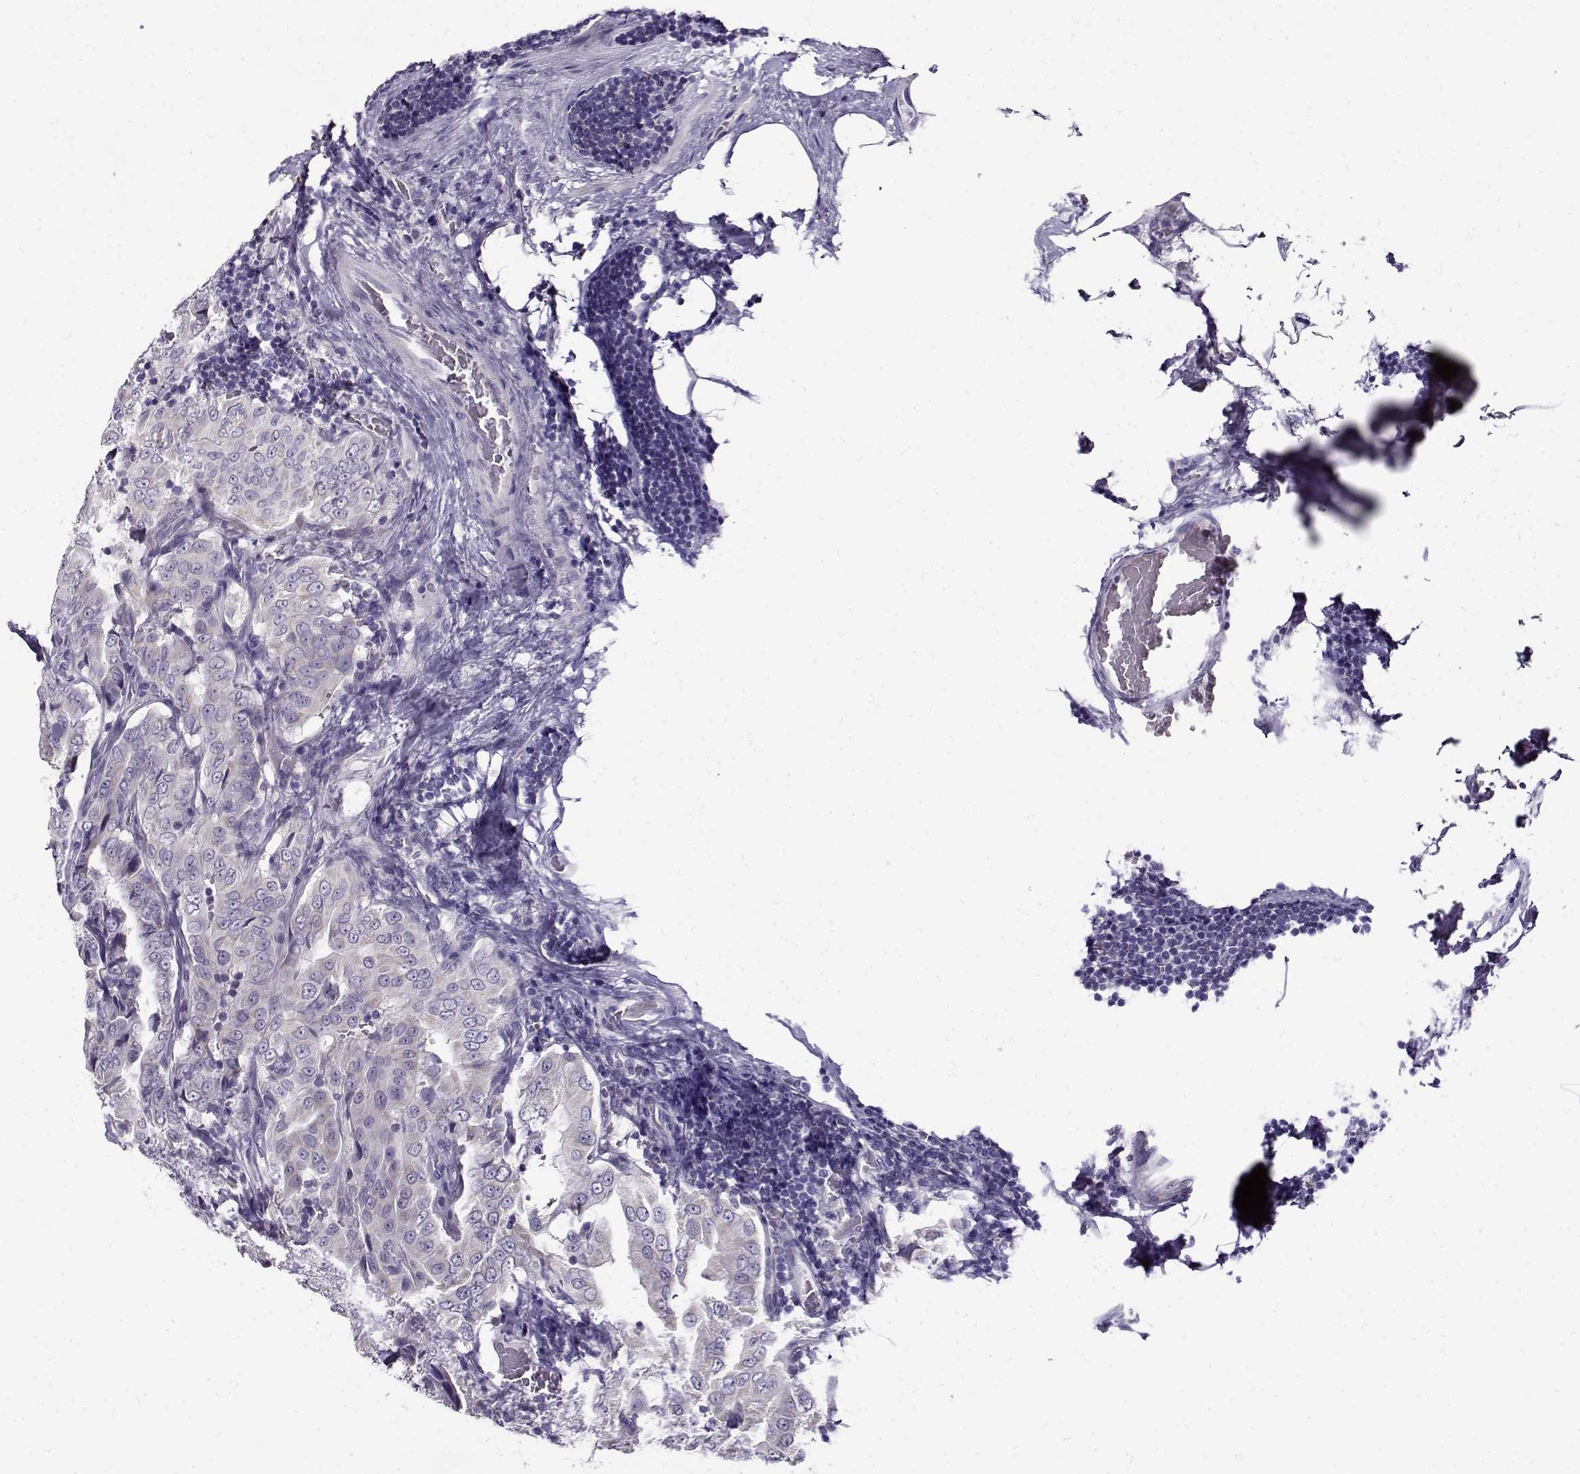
{"staining": {"intensity": "negative", "quantity": "none", "location": "none"}, "tissue": "thyroid cancer", "cell_type": "Tumor cells", "image_type": "cancer", "snomed": [{"axis": "morphology", "description": "Papillary adenocarcinoma, NOS"}, {"axis": "topography", "description": "Thyroid gland"}], "caption": "Tumor cells show no significant protein expression in thyroid papillary adenocarcinoma.", "gene": "FEZF1", "patient": {"sex": "male", "age": 61}}